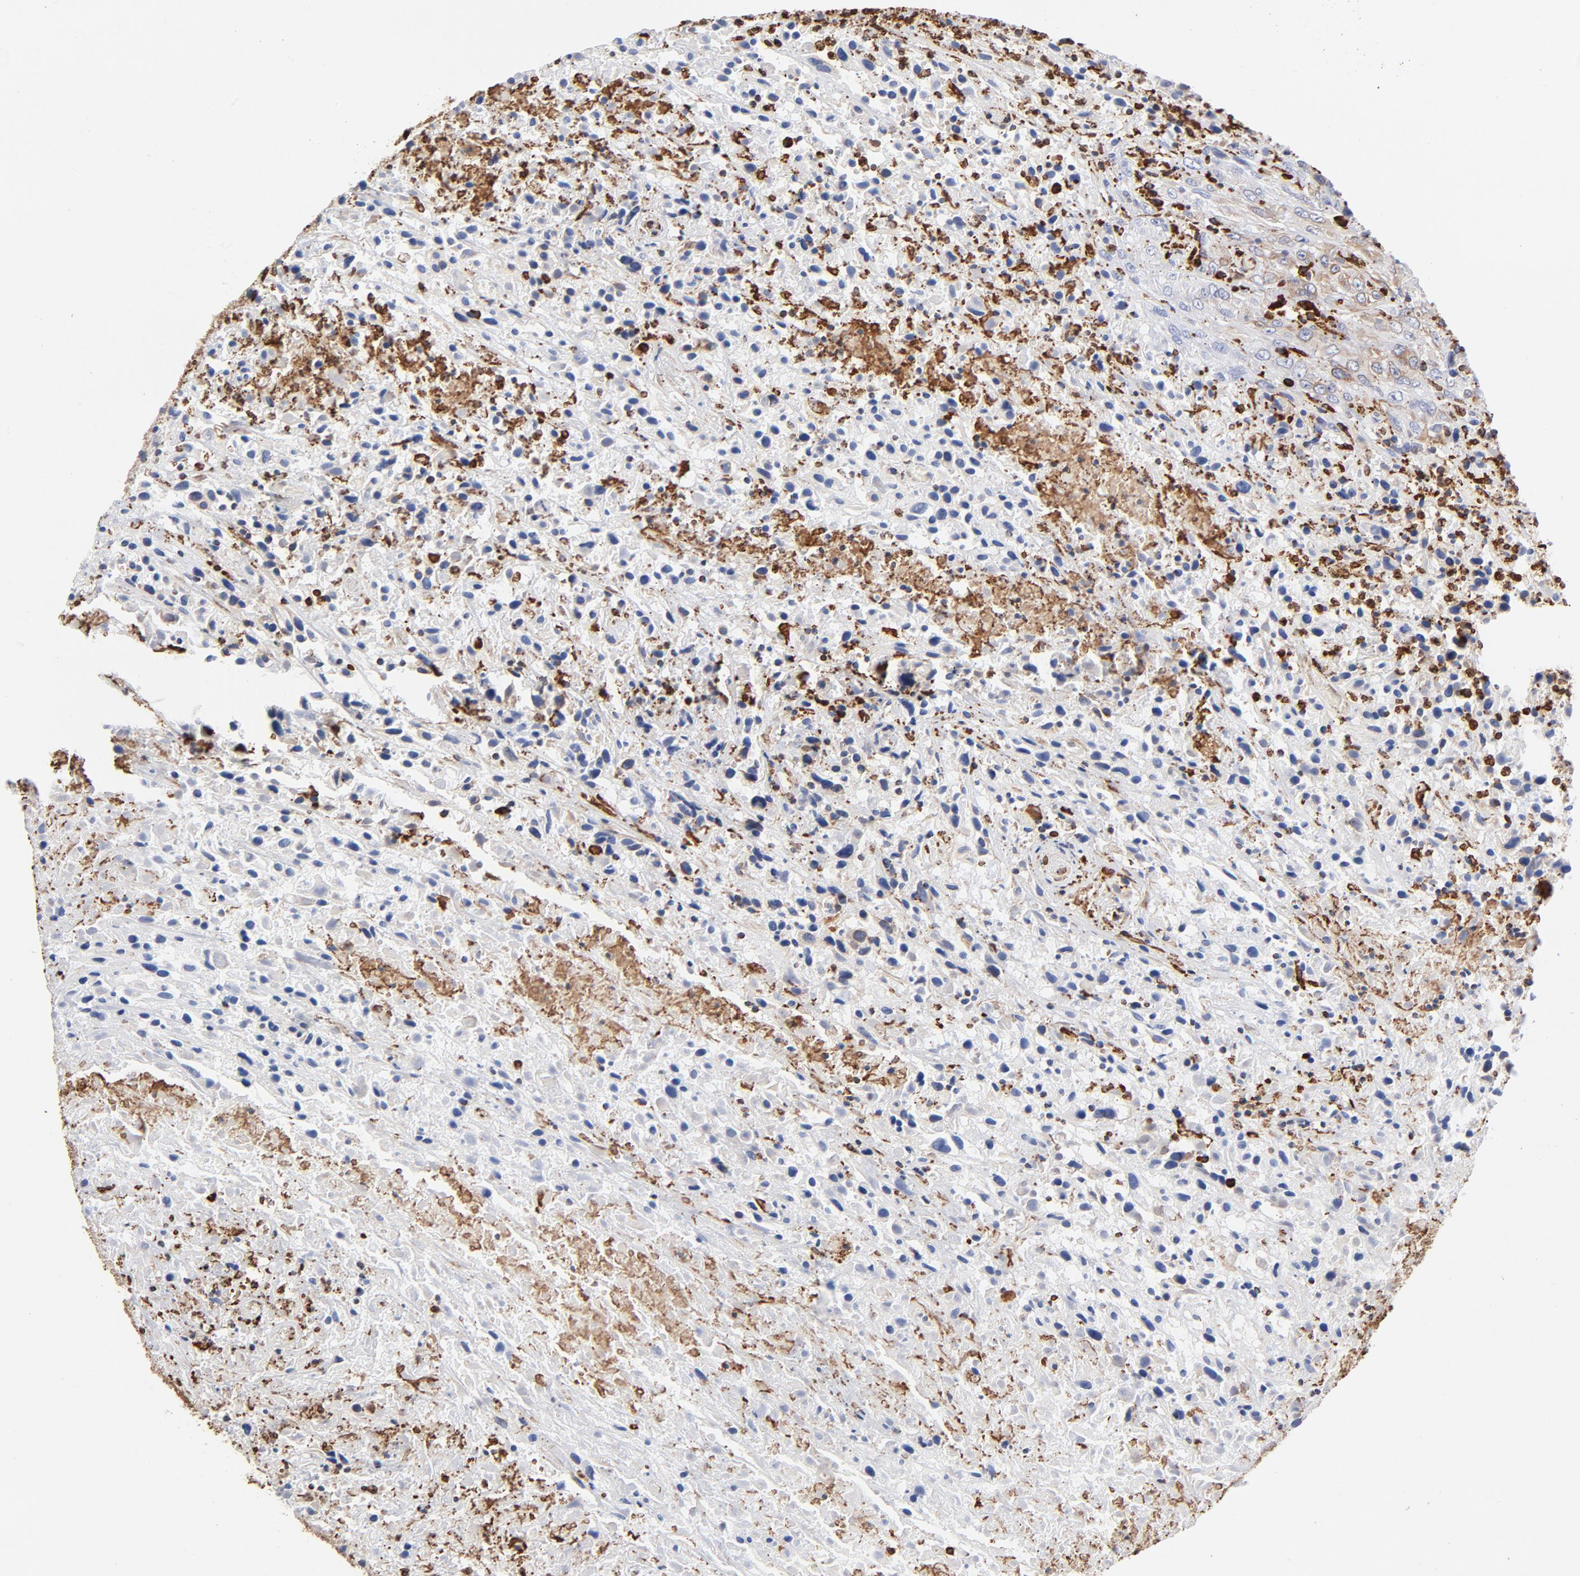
{"staining": {"intensity": "moderate", "quantity": ">75%", "location": "cytoplasmic/membranous"}, "tissue": "urothelial cancer", "cell_type": "Tumor cells", "image_type": "cancer", "snomed": [{"axis": "morphology", "description": "Urothelial carcinoma, High grade"}, {"axis": "topography", "description": "Urinary bladder"}], "caption": "A micrograph of human urothelial cancer stained for a protein shows moderate cytoplasmic/membranous brown staining in tumor cells. Ihc stains the protein in brown and the nuclei are stained blue.", "gene": "CANX", "patient": {"sex": "male", "age": 61}}